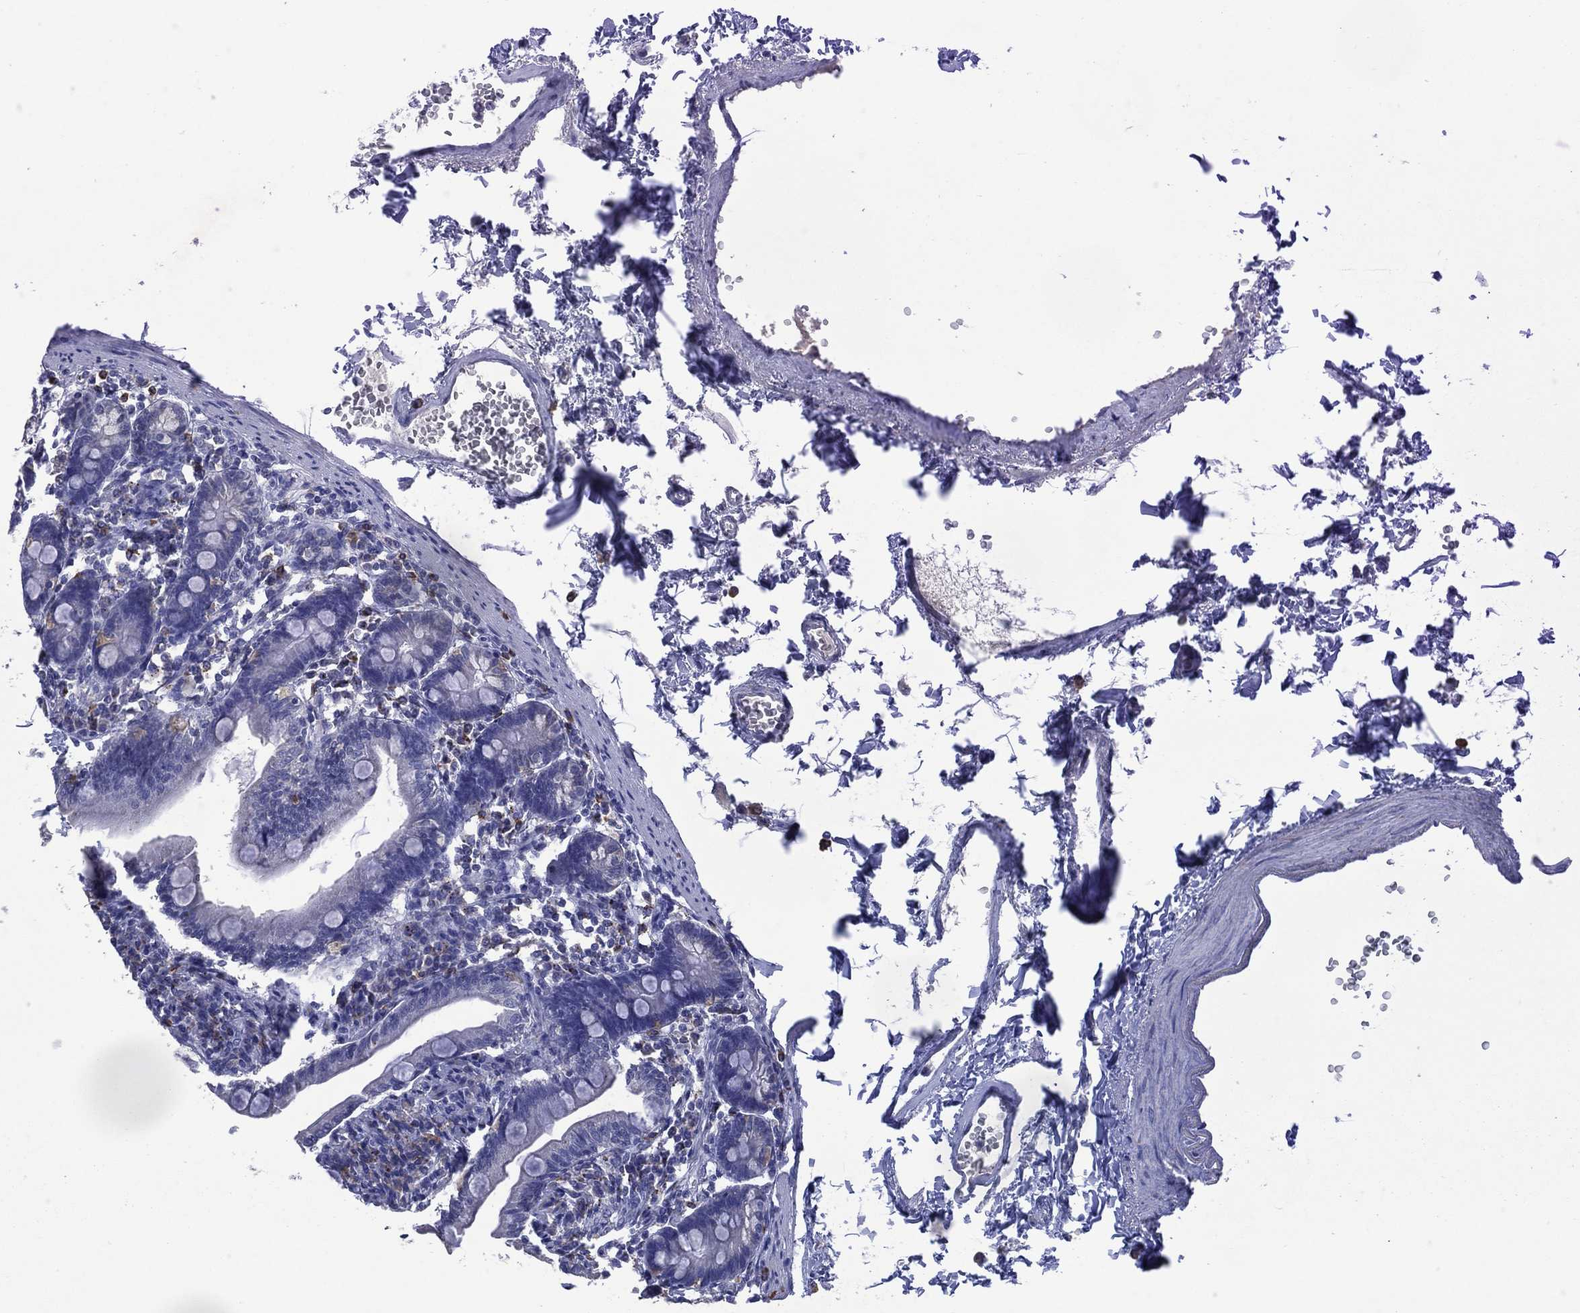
{"staining": {"intensity": "negative", "quantity": "none", "location": "none"}, "tissue": "duodenum", "cell_type": "Glandular cells", "image_type": "normal", "snomed": [{"axis": "morphology", "description": "Normal tissue, NOS"}, {"axis": "topography", "description": "Duodenum"}], "caption": "An immunohistochemistry image of benign duodenum is shown. There is no staining in glandular cells of duodenum. (DAB (3,3'-diaminobenzidine) immunohistochemistry, high magnification).", "gene": "ASB10", "patient": {"sex": "female", "age": 67}}